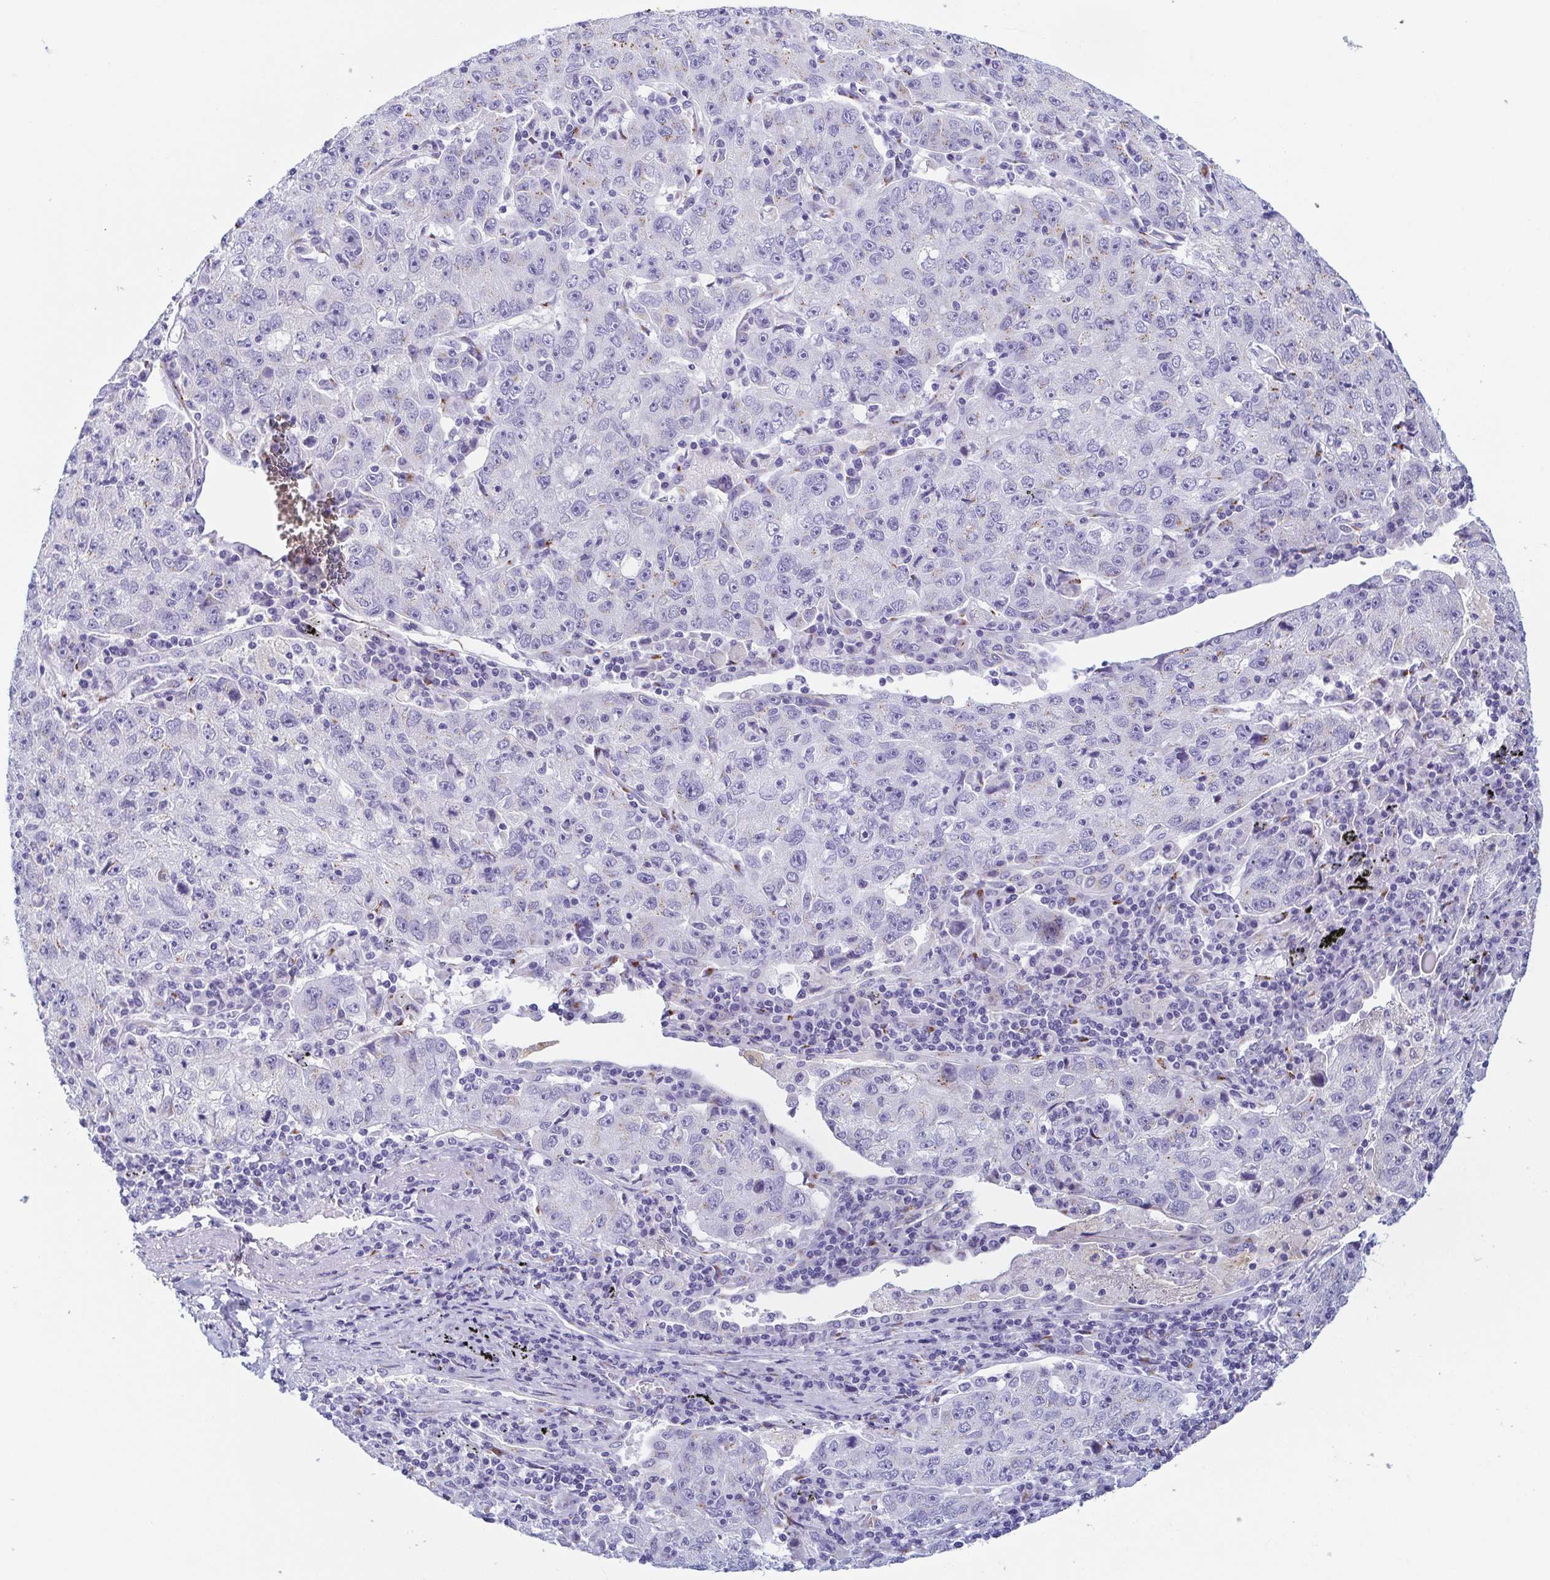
{"staining": {"intensity": "moderate", "quantity": "<25%", "location": "cytoplasmic/membranous"}, "tissue": "lung cancer", "cell_type": "Tumor cells", "image_type": "cancer", "snomed": [{"axis": "morphology", "description": "Normal morphology"}, {"axis": "morphology", "description": "Adenocarcinoma, NOS"}, {"axis": "topography", "description": "Lymph node"}, {"axis": "topography", "description": "Lung"}], "caption": "This is a photomicrograph of immunohistochemistry (IHC) staining of lung cancer (adenocarcinoma), which shows moderate staining in the cytoplasmic/membranous of tumor cells.", "gene": "LDLRAD1", "patient": {"sex": "female", "age": 57}}